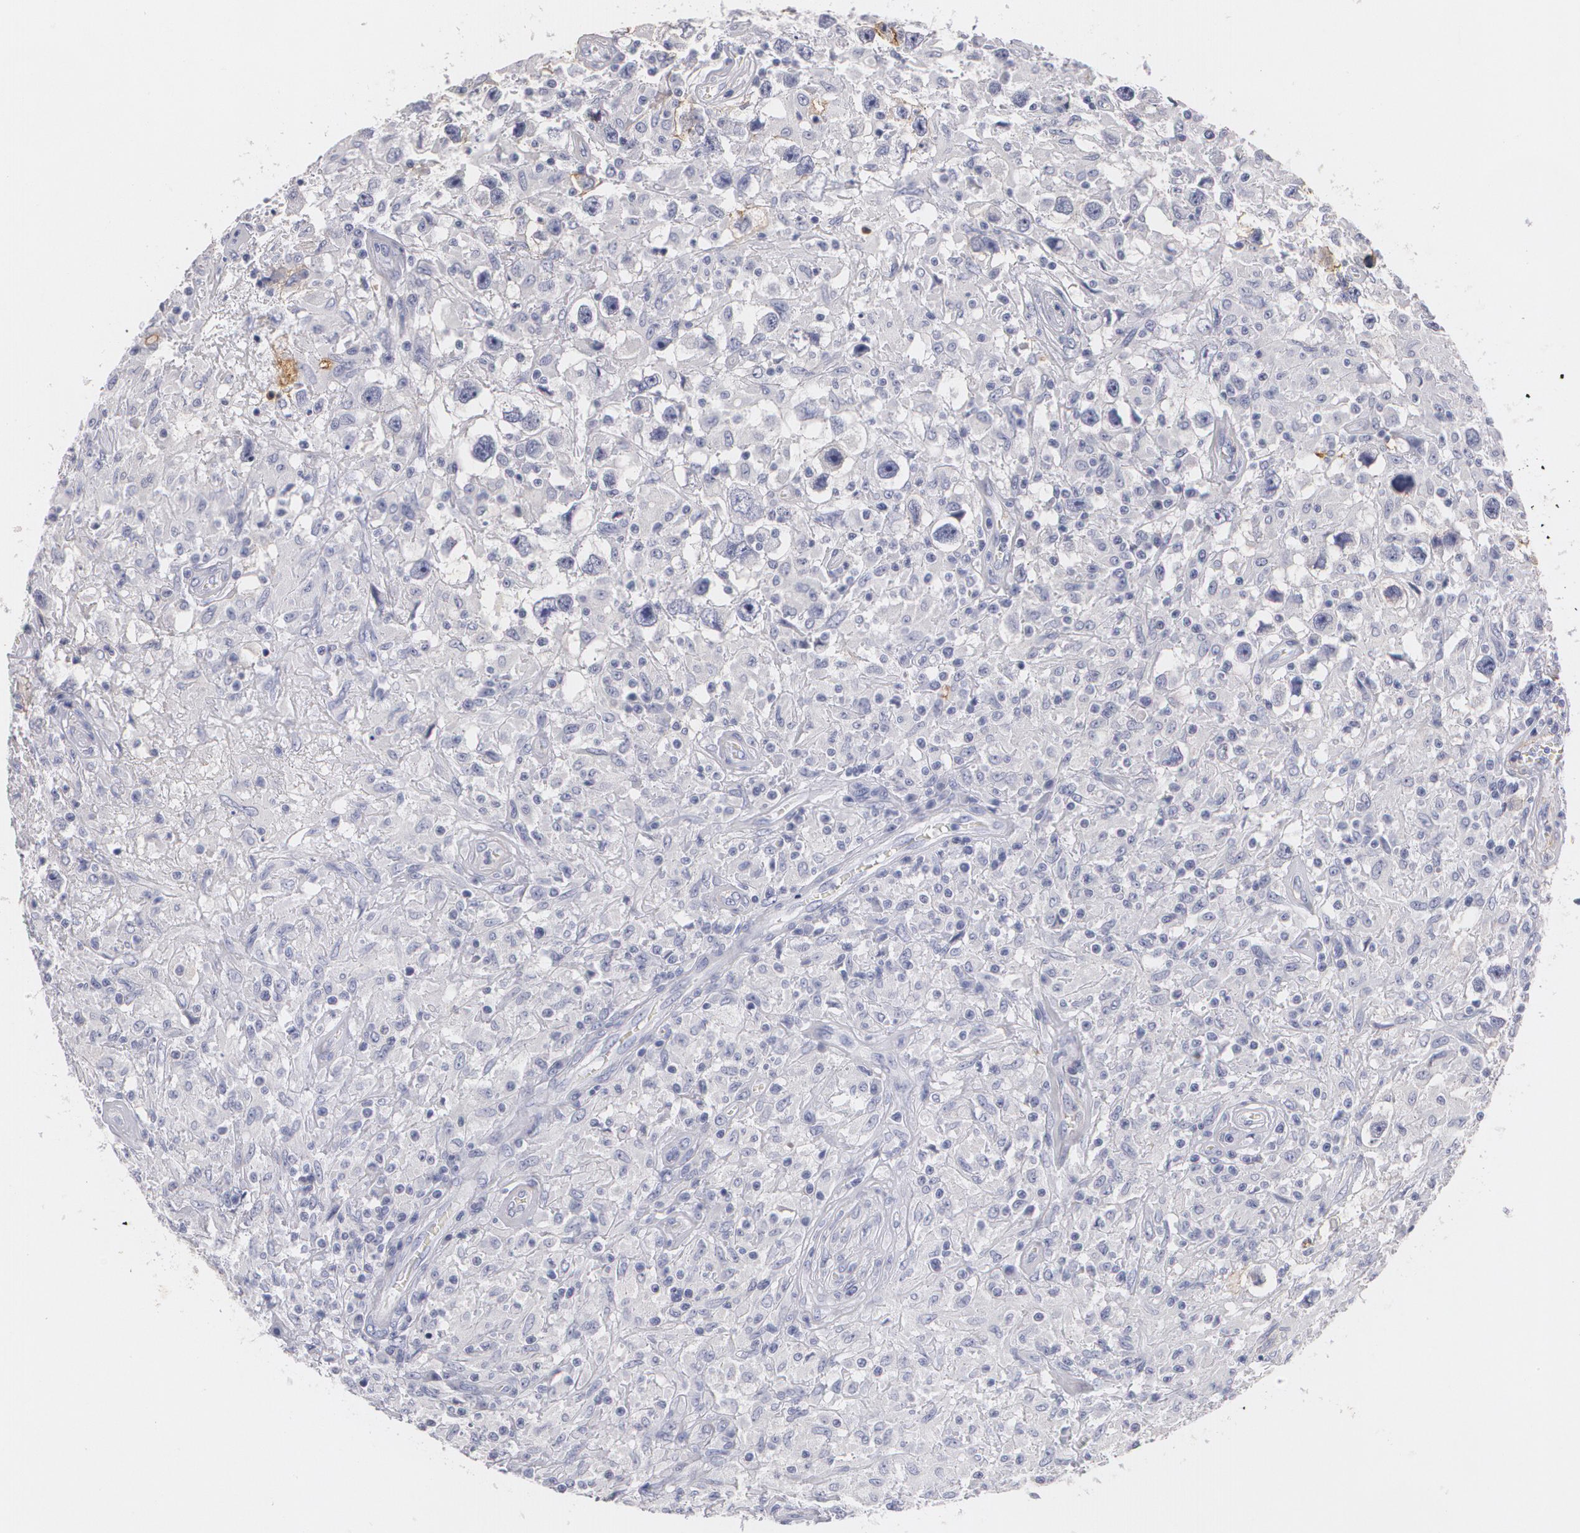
{"staining": {"intensity": "negative", "quantity": "none", "location": "none"}, "tissue": "testis cancer", "cell_type": "Tumor cells", "image_type": "cancer", "snomed": [{"axis": "morphology", "description": "Seminoma, NOS"}, {"axis": "topography", "description": "Testis"}], "caption": "Tumor cells show no significant protein positivity in testis cancer. (DAB (3,3'-diaminobenzidine) immunohistochemistry (IHC) visualized using brightfield microscopy, high magnification).", "gene": "NGFR", "patient": {"sex": "male", "age": 34}}